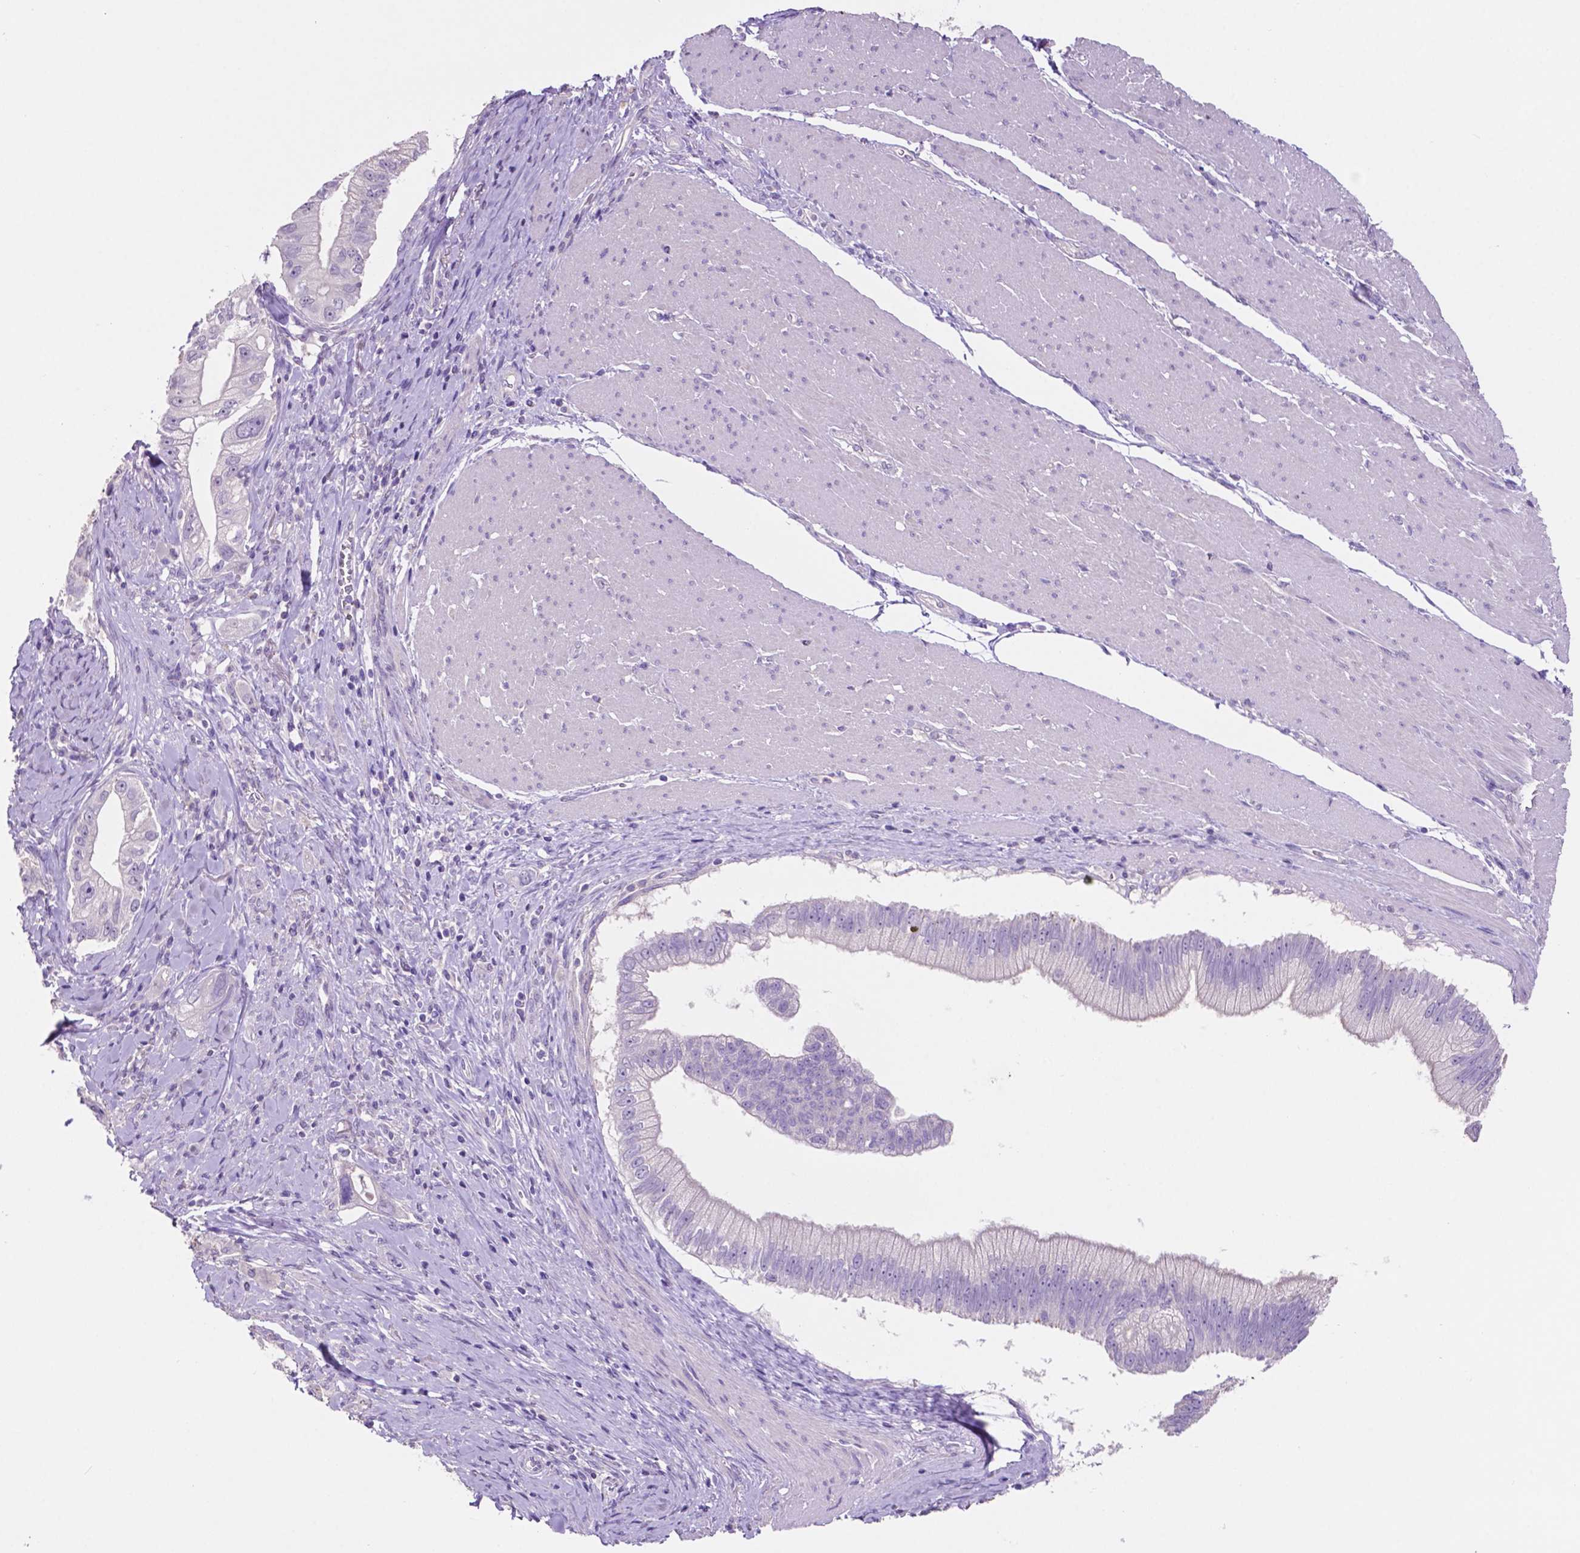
{"staining": {"intensity": "negative", "quantity": "none", "location": "none"}, "tissue": "pancreatic cancer", "cell_type": "Tumor cells", "image_type": "cancer", "snomed": [{"axis": "morphology", "description": "Adenocarcinoma, NOS"}, {"axis": "topography", "description": "Pancreas"}], "caption": "Immunohistochemical staining of human pancreatic cancer (adenocarcinoma) reveals no significant positivity in tumor cells.", "gene": "PRPS2", "patient": {"sex": "male", "age": 70}}